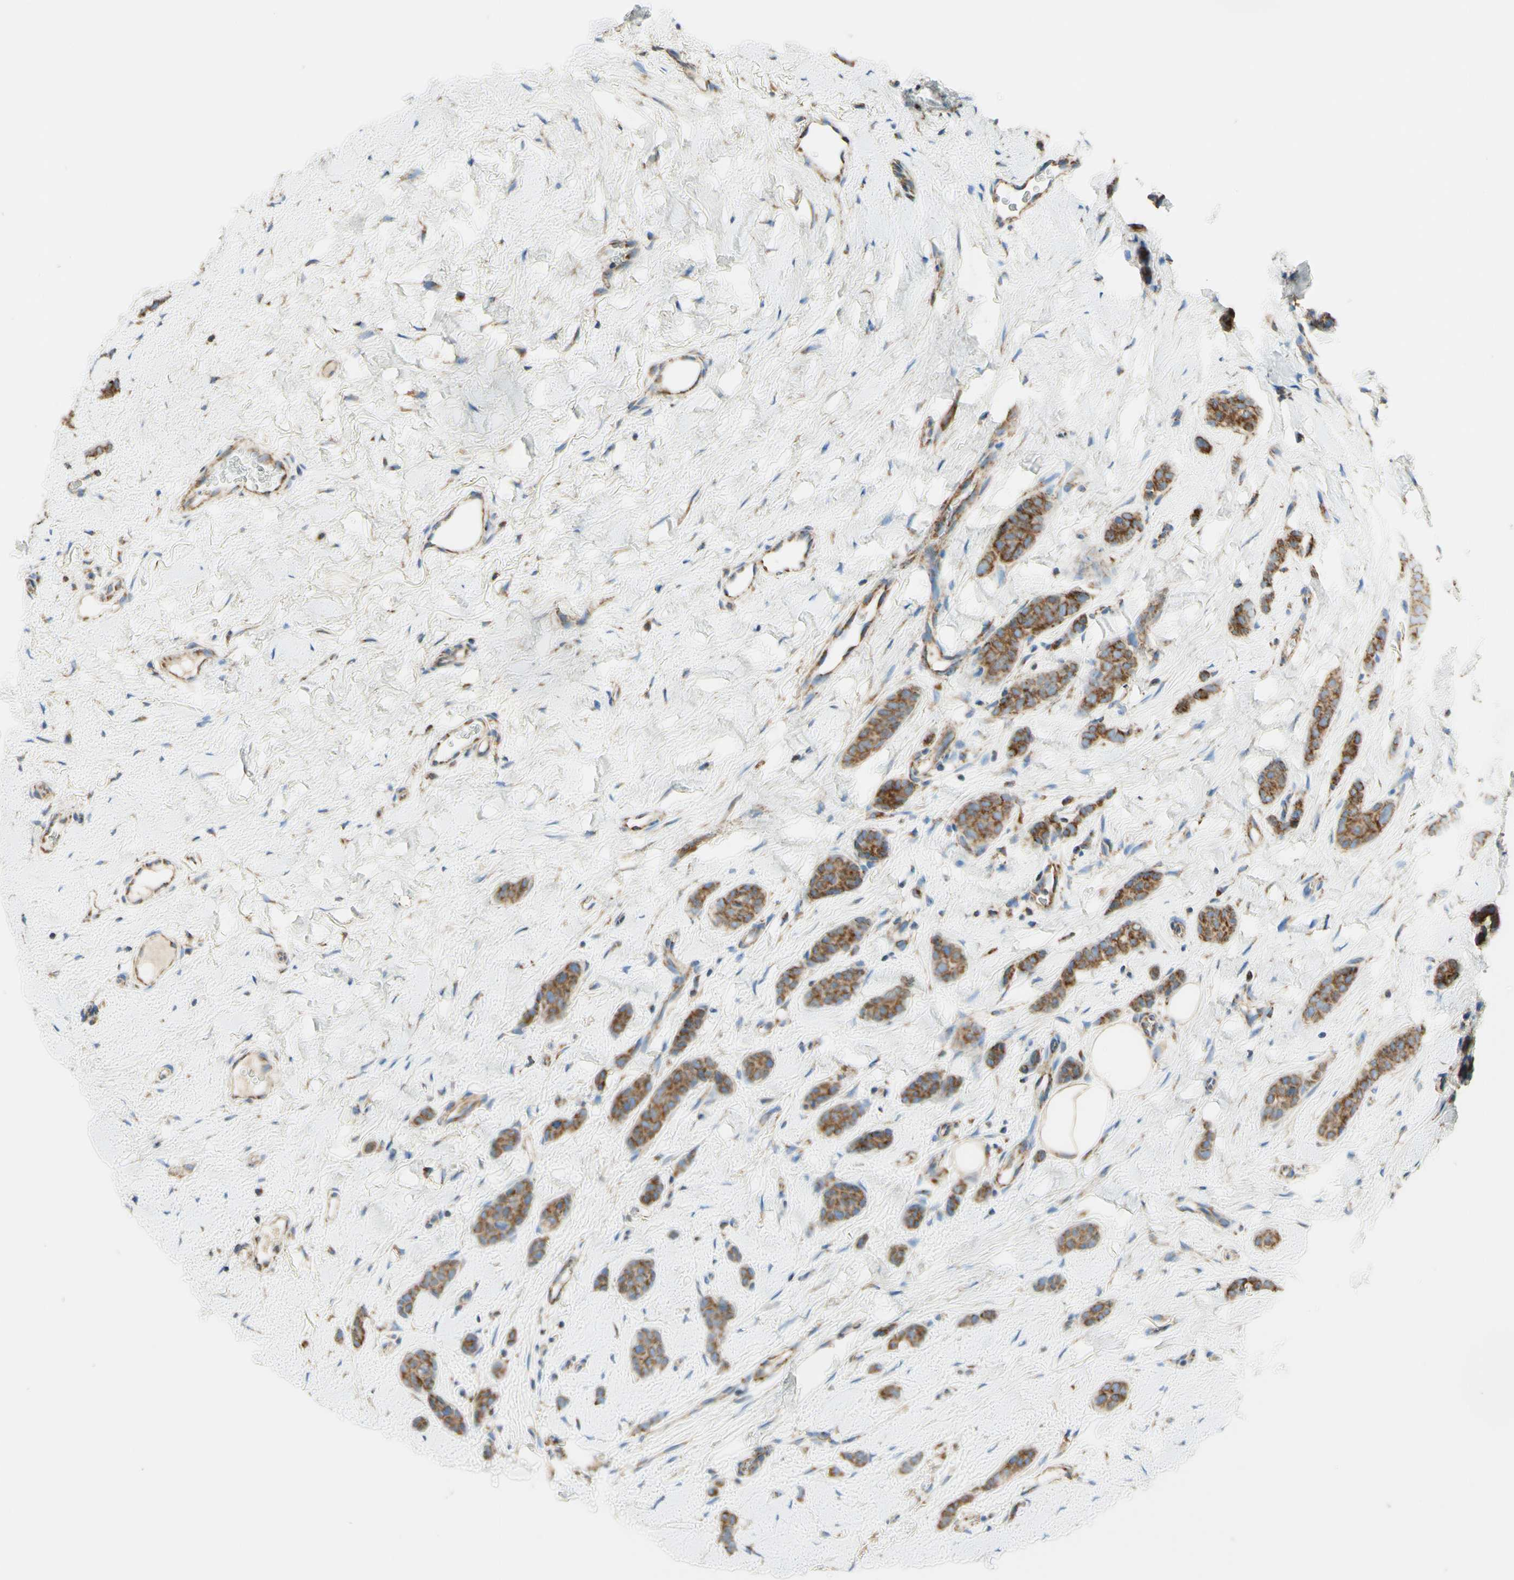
{"staining": {"intensity": "moderate", "quantity": ">75%", "location": "cytoplasmic/membranous"}, "tissue": "breast cancer", "cell_type": "Tumor cells", "image_type": "cancer", "snomed": [{"axis": "morphology", "description": "Lobular carcinoma"}, {"axis": "topography", "description": "Skin"}, {"axis": "topography", "description": "Breast"}], "caption": "There is medium levels of moderate cytoplasmic/membranous staining in tumor cells of breast lobular carcinoma, as demonstrated by immunohistochemical staining (brown color).", "gene": "ARMC10", "patient": {"sex": "female", "age": 46}}